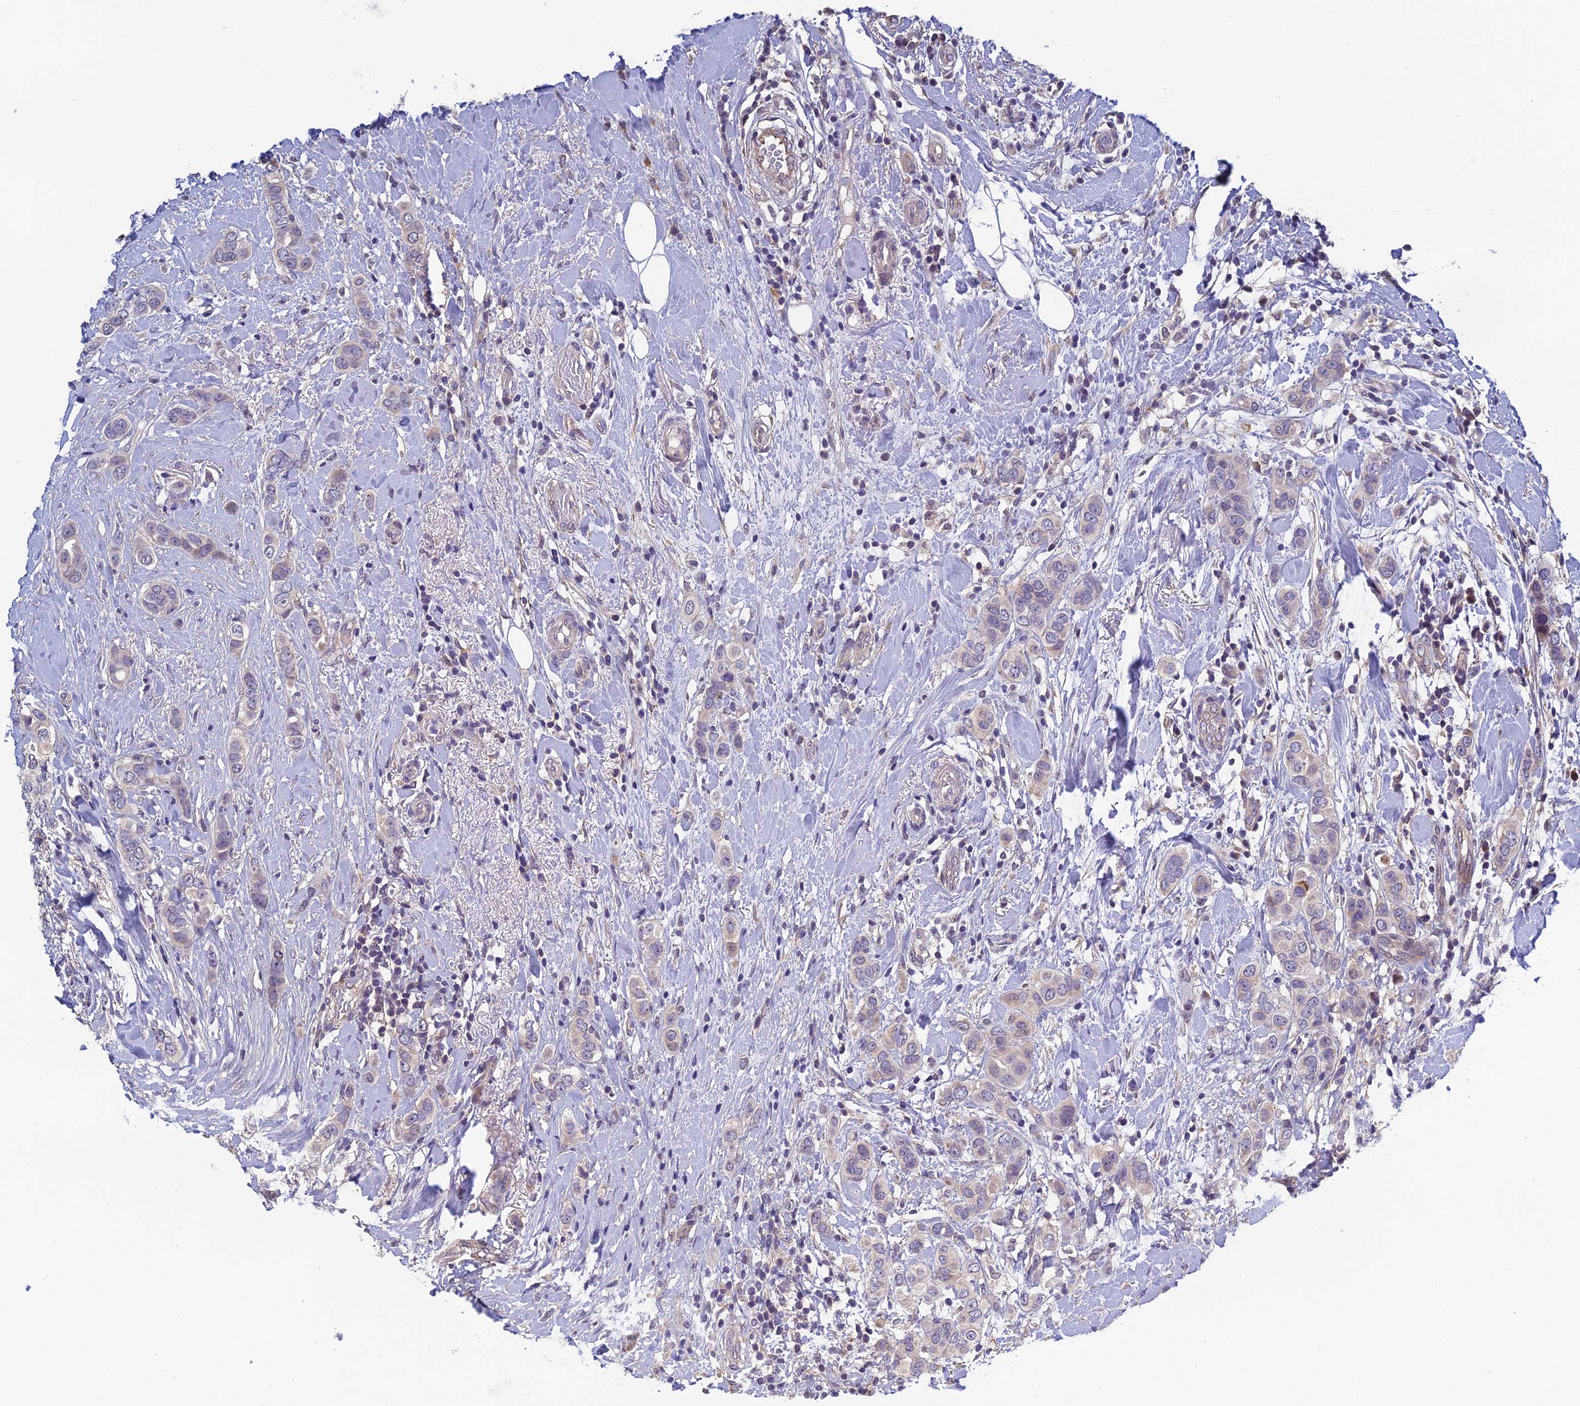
{"staining": {"intensity": "negative", "quantity": "none", "location": "none"}, "tissue": "breast cancer", "cell_type": "Tumor cells", "image_type": "cancer", "snomed": [{"axis": "morphology", "description": "Lobular carcinoma"}, {"axis": "topography", "description": "Breast"}], "caption": "An immunohistochemistry micrograph of lobular carcinoma (breast) is shown. There is no staining in tumor cells of lobular carcinoma (breast).", "gene": "HECA", "patient": {"sex": "female", "age": 51}}